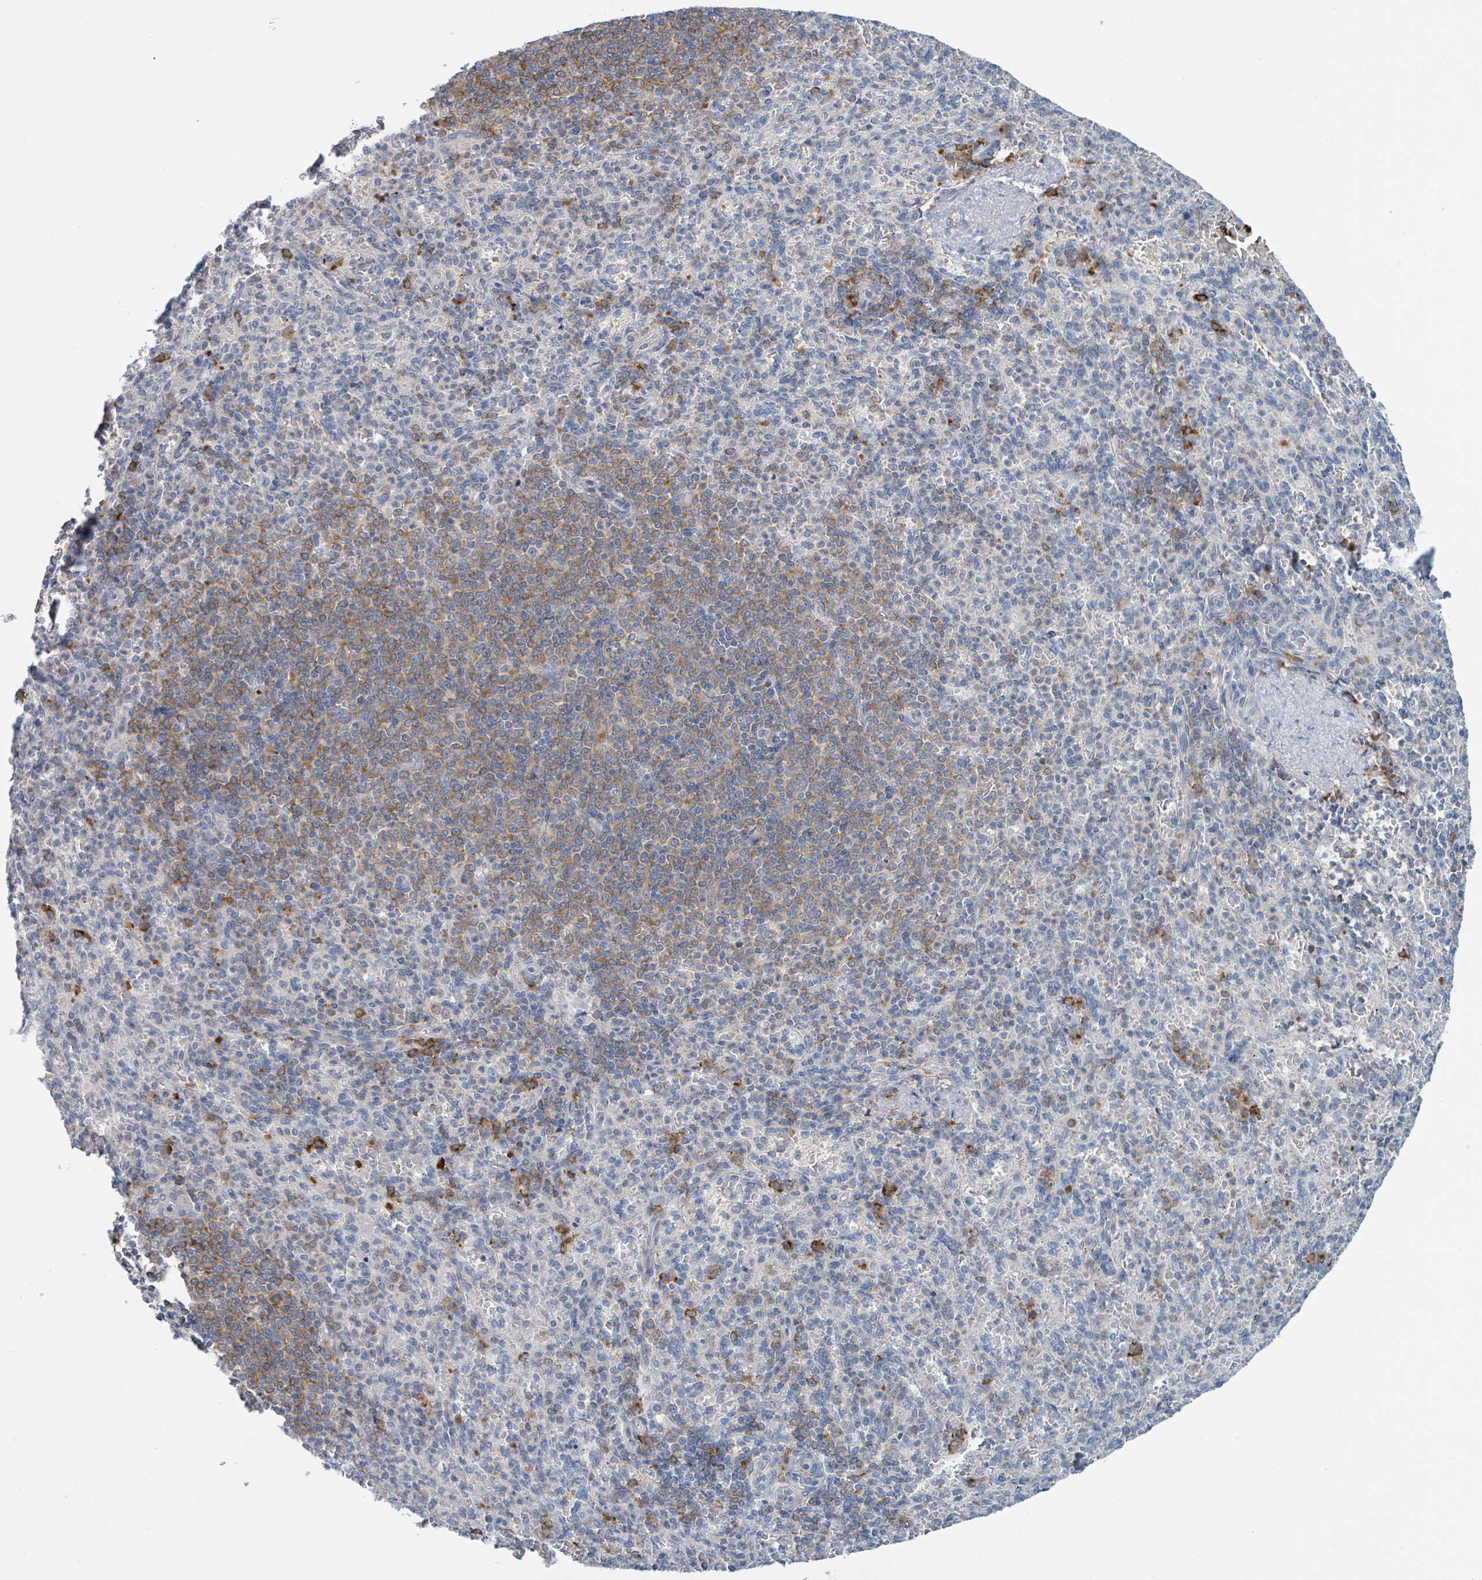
{"staining": {"intensity": "moderate", "quantity": "<25%", "location": "cytoplasmic/membranous"}, "tissue": "spleen", "cell_type": "Cells in red pulp", "image_type": "normal", "snomed": [{"axis": "morphology", "description": "Normal tissue, NOS"}, {"axis": "topography", "description": "Spleen"}], "caption": "A brown stain labels moderate cytoplasmic/membranous positivity of a protein in cells in red pulp of benign human spleen.", "gene": "ANKRD55", "patient": {"sex": "female", "age": 74}}